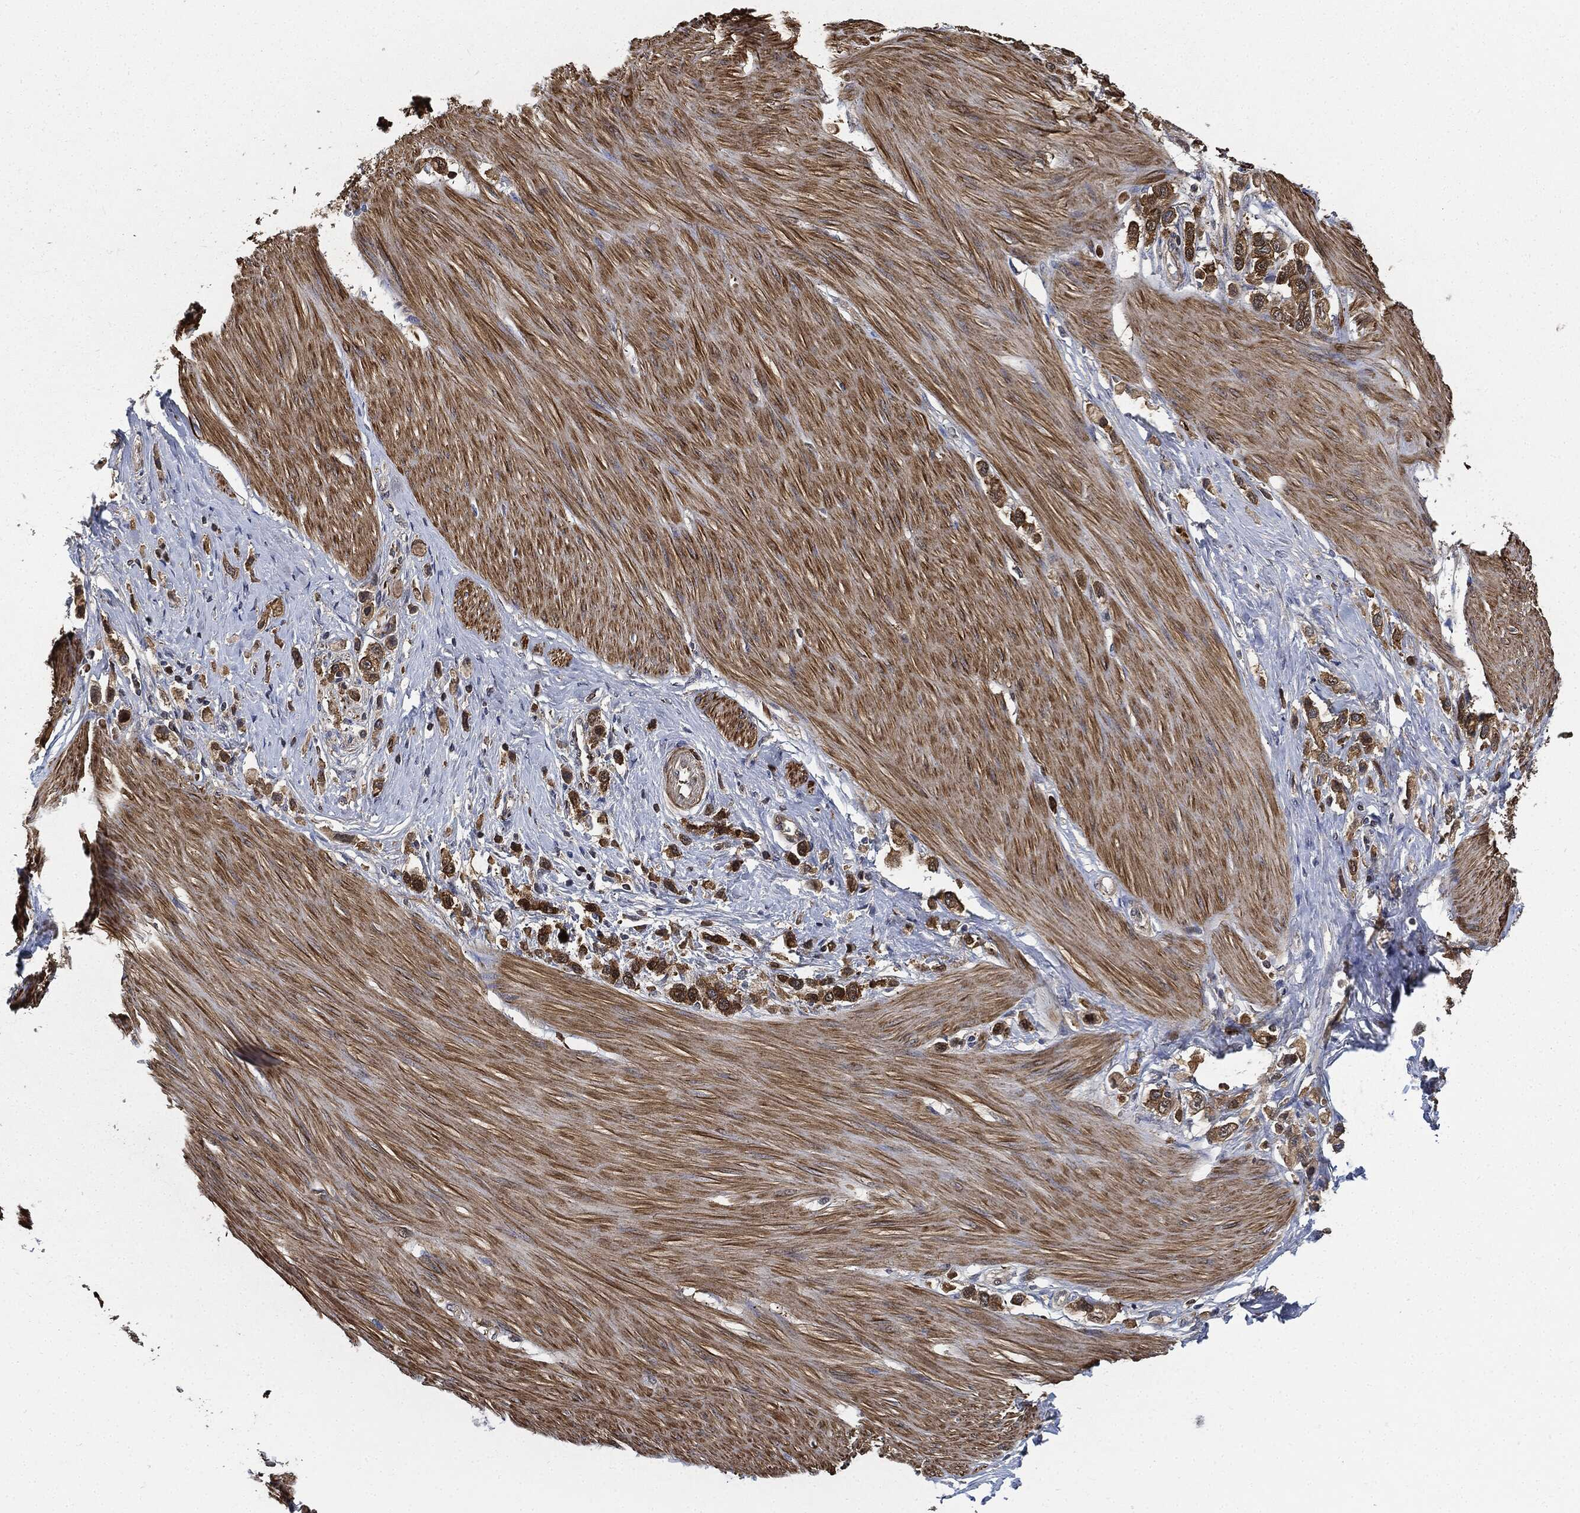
{"staining": {"intensity": "moderate", "quantity": ">75%", "location": "cytoplasmic/membranous"}, "tissue": "stomach cancer", "cell_type": "Tumor cells", "image_type": "cancer", "snomed": [{"axis": "morphology", "description": "Normal tissue, NOS"}, {"axis": "morphology", "description": "Adenocarcinoma, NOS"}, {"axis": "morphology", "description": "Adenocarcinoma, High grade"}, {"axis": "topography", "description": "Stomach, upper"}, {"axis": "topography", "description": "Stomach"}], "caption": "Immunohistochemistry of human stomach adenocarcinoma (high-grade) reveals medium levels of moderate cytoplasmic/membranous positivity in about >75% of tumor cells.", "gene": "PRDX2", "patient": {"sex": "female", "age": 65}}